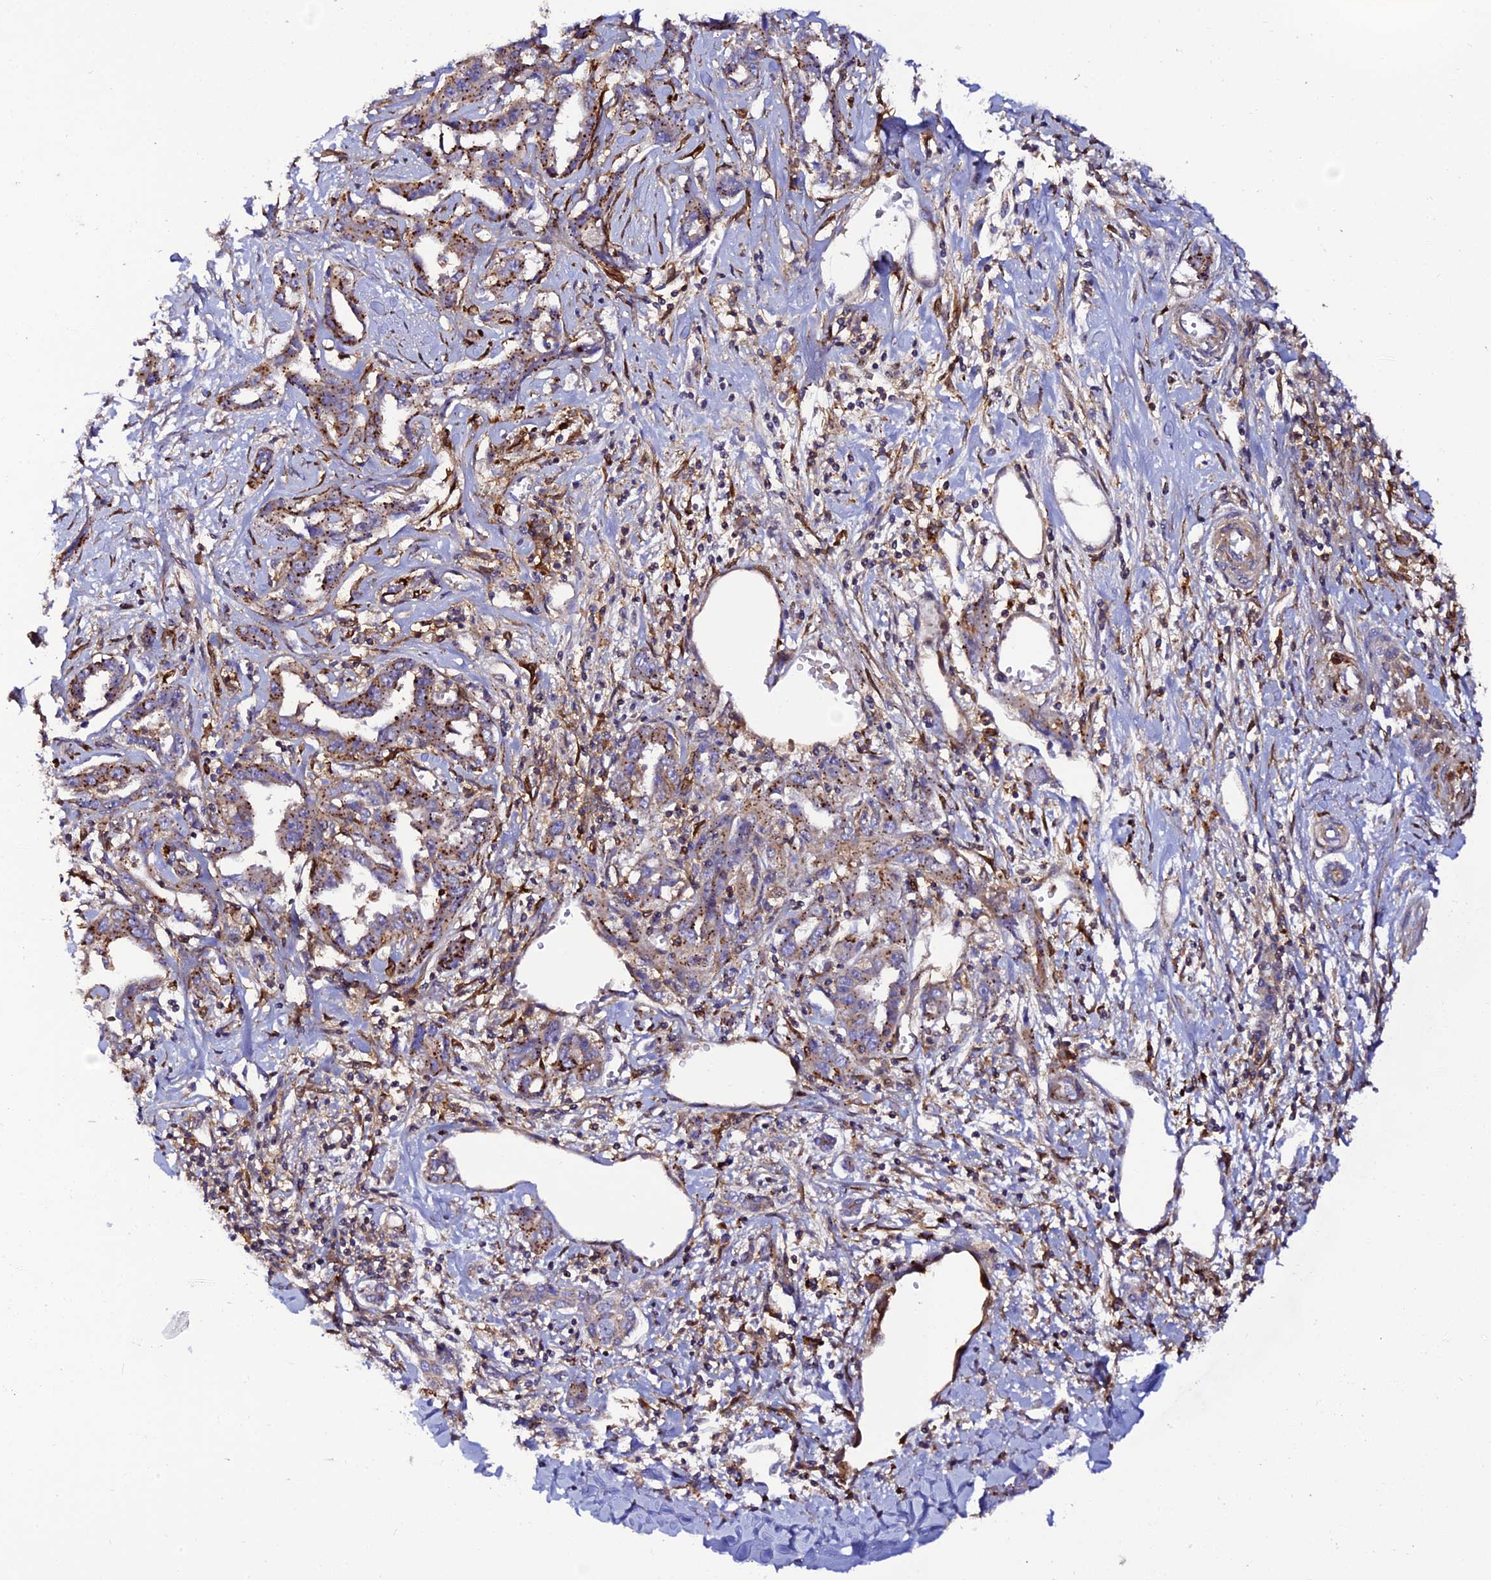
{"staining": {"intensity": "moderate", "quantity": "25%-75%", "location": "cytoplasmic/membranous"}, "tissue": "liver cancer", "cell_type": "Tumor cells", "image_type": "cancer", "snomed": [{"axis": "morphology", "description": "Cholangiocarcinoma"}, {"axis": "topography", "description": "Liver"}], "caption": "Protein analysis of cholangiocarcinoma (liver) tissue demonstrates moderate cytoplasmic/membranous staining in about 25%-75% of tumor cells.", "gene": "TRPV2", "patient": {"sex": "male", "age": 59}}